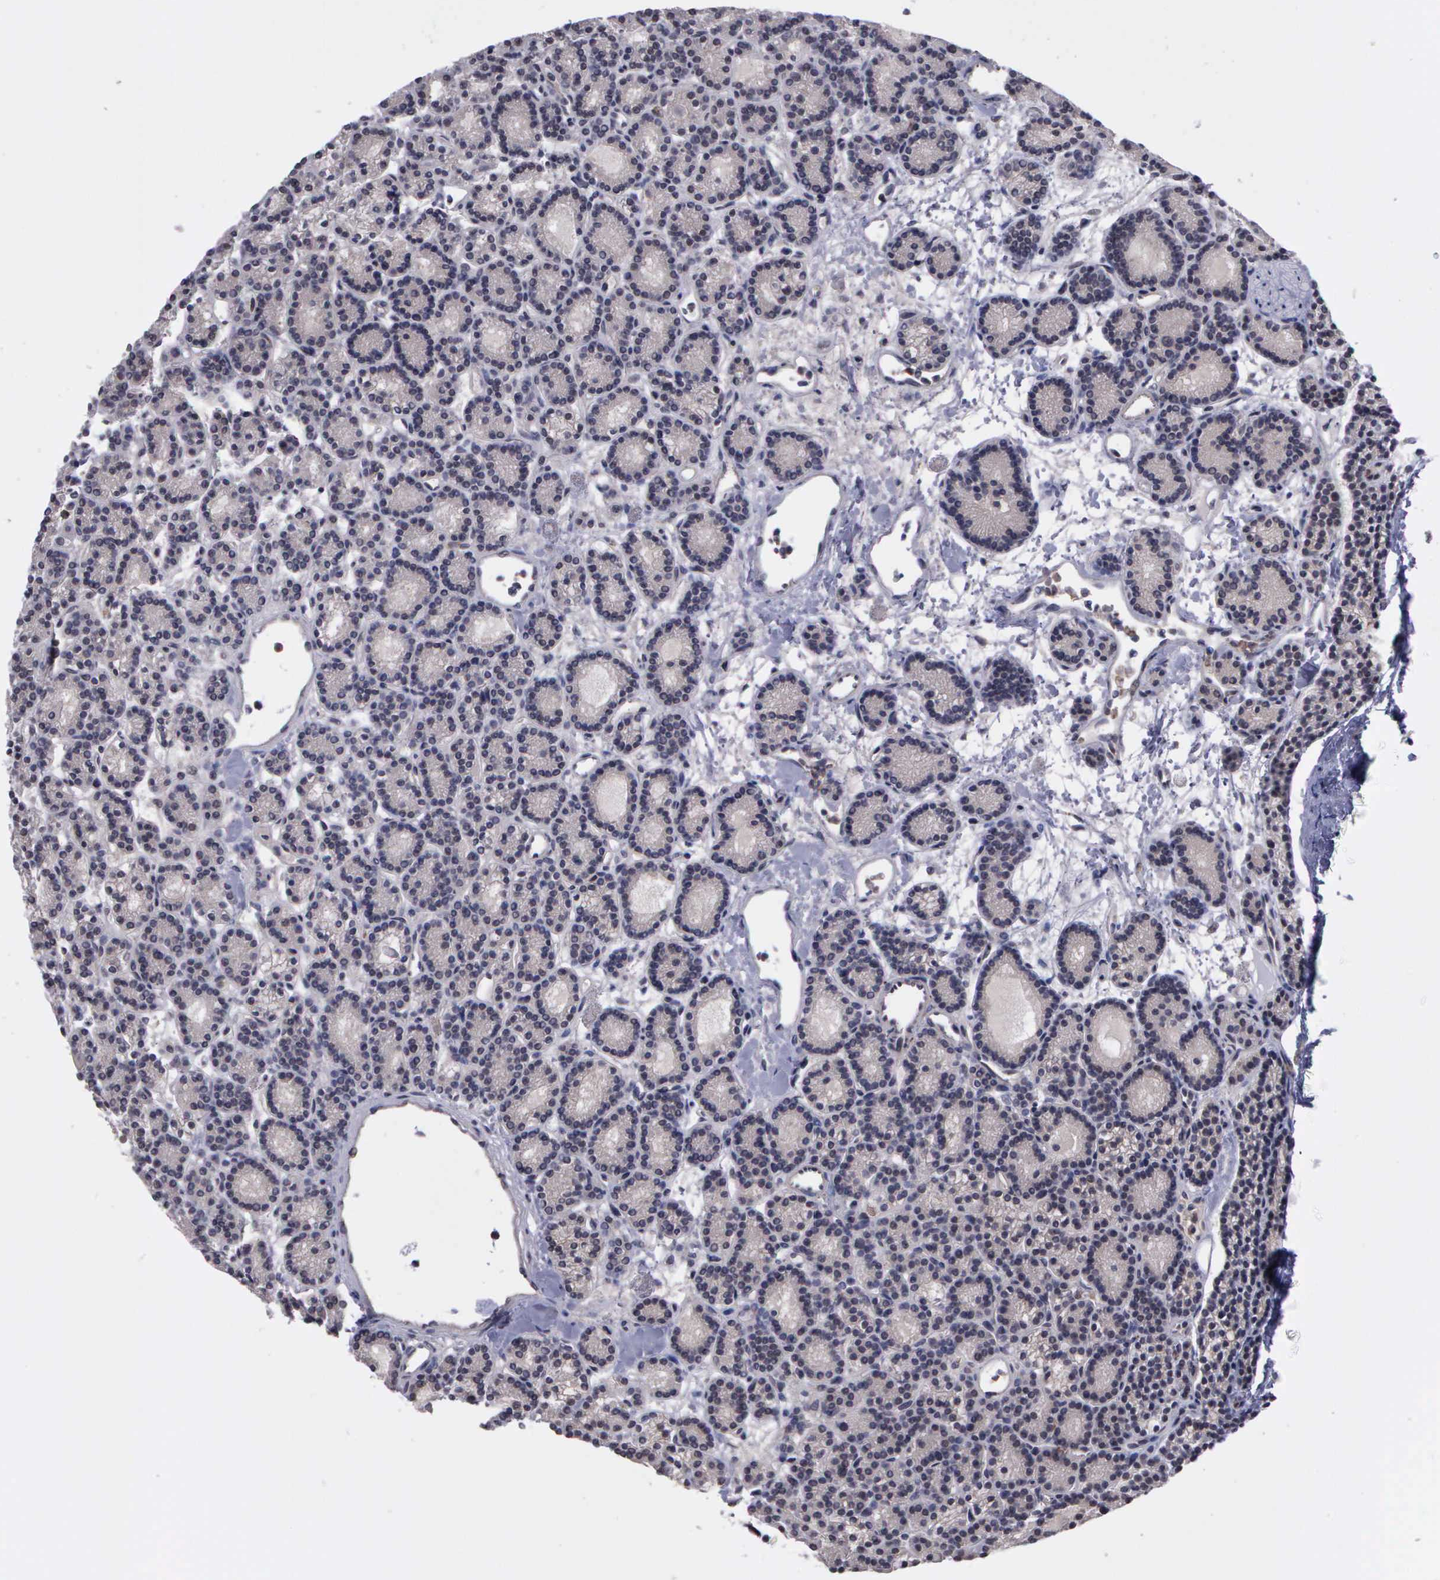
{"staining": {"intensity": "weak", "quantity": "<25%", "location": "nuclear"}, "tissue": "parathyroid gland", "cell_type": "Glandular cells", "image_type": "normal", "snomed": [{"axis": "morphology", "description": "Normal tissue, NOS"}, {"axis": "topography", "description": "Parathyroid gland"}], "caption": "A micrograph of parathyroid gland stained for a protein reveals no brown staining in glandular cells. (Stains: DAB (3,3'-diaminobenzidine) immunohistochemistry (IHC) with hematoxylin counter stain, Microscopy: brightfield microscopy at high magnification).", "gene": "MAP3K9", "patient": {"sex": "male", "age": 85}}